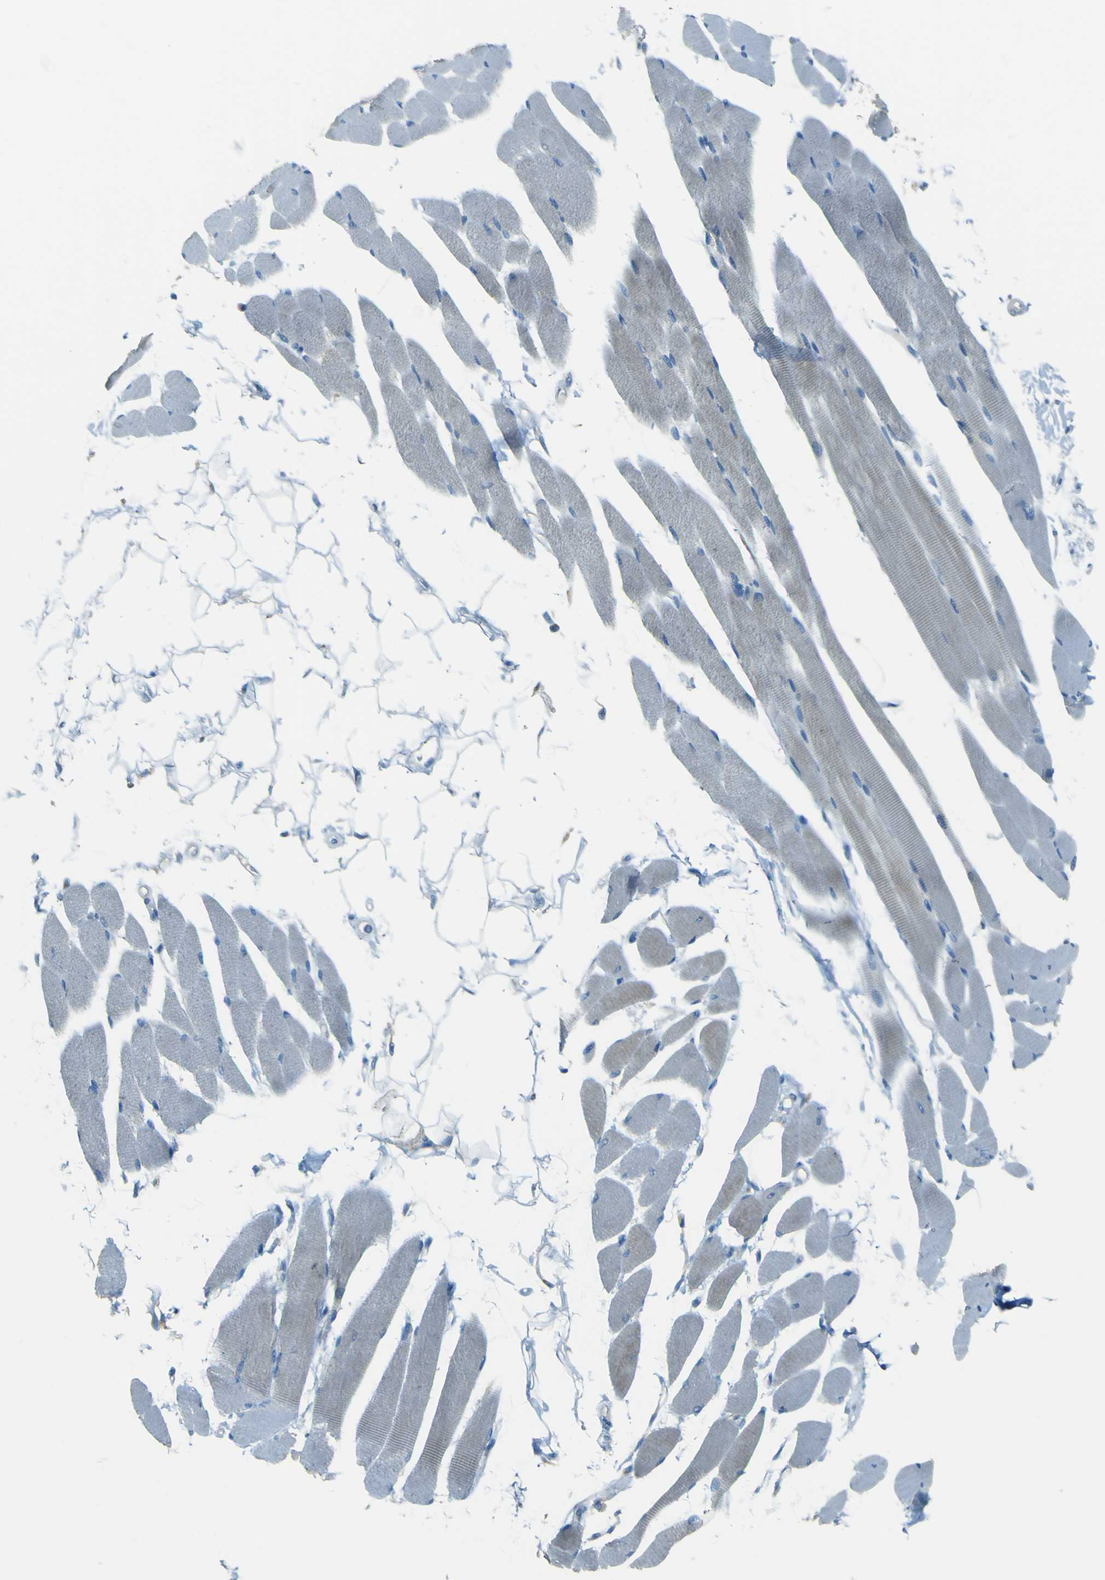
{"staining": {"intensity": "negative", "quantity": "none", "location": "none"}, "tissue": "skeletal muscle", "cell_type": "Myocytes", "image_type": "normal", "snomed": [{"axis": "morphology", "description": "Normal tissue, NOS"}, {"axis": "topography", "description": "Skeletal muscle"}, {"axis": "topography", "description": "Oral tissue"}, {"axis": "topography", "description": "Peripheral nerve tissue"}], "caption": "Immunohistochemical staining of normal skeletal muscle shows no significant staining in myocytes.", "gene": "FKTN", "patient": {"sex": "female", "age": 84}}